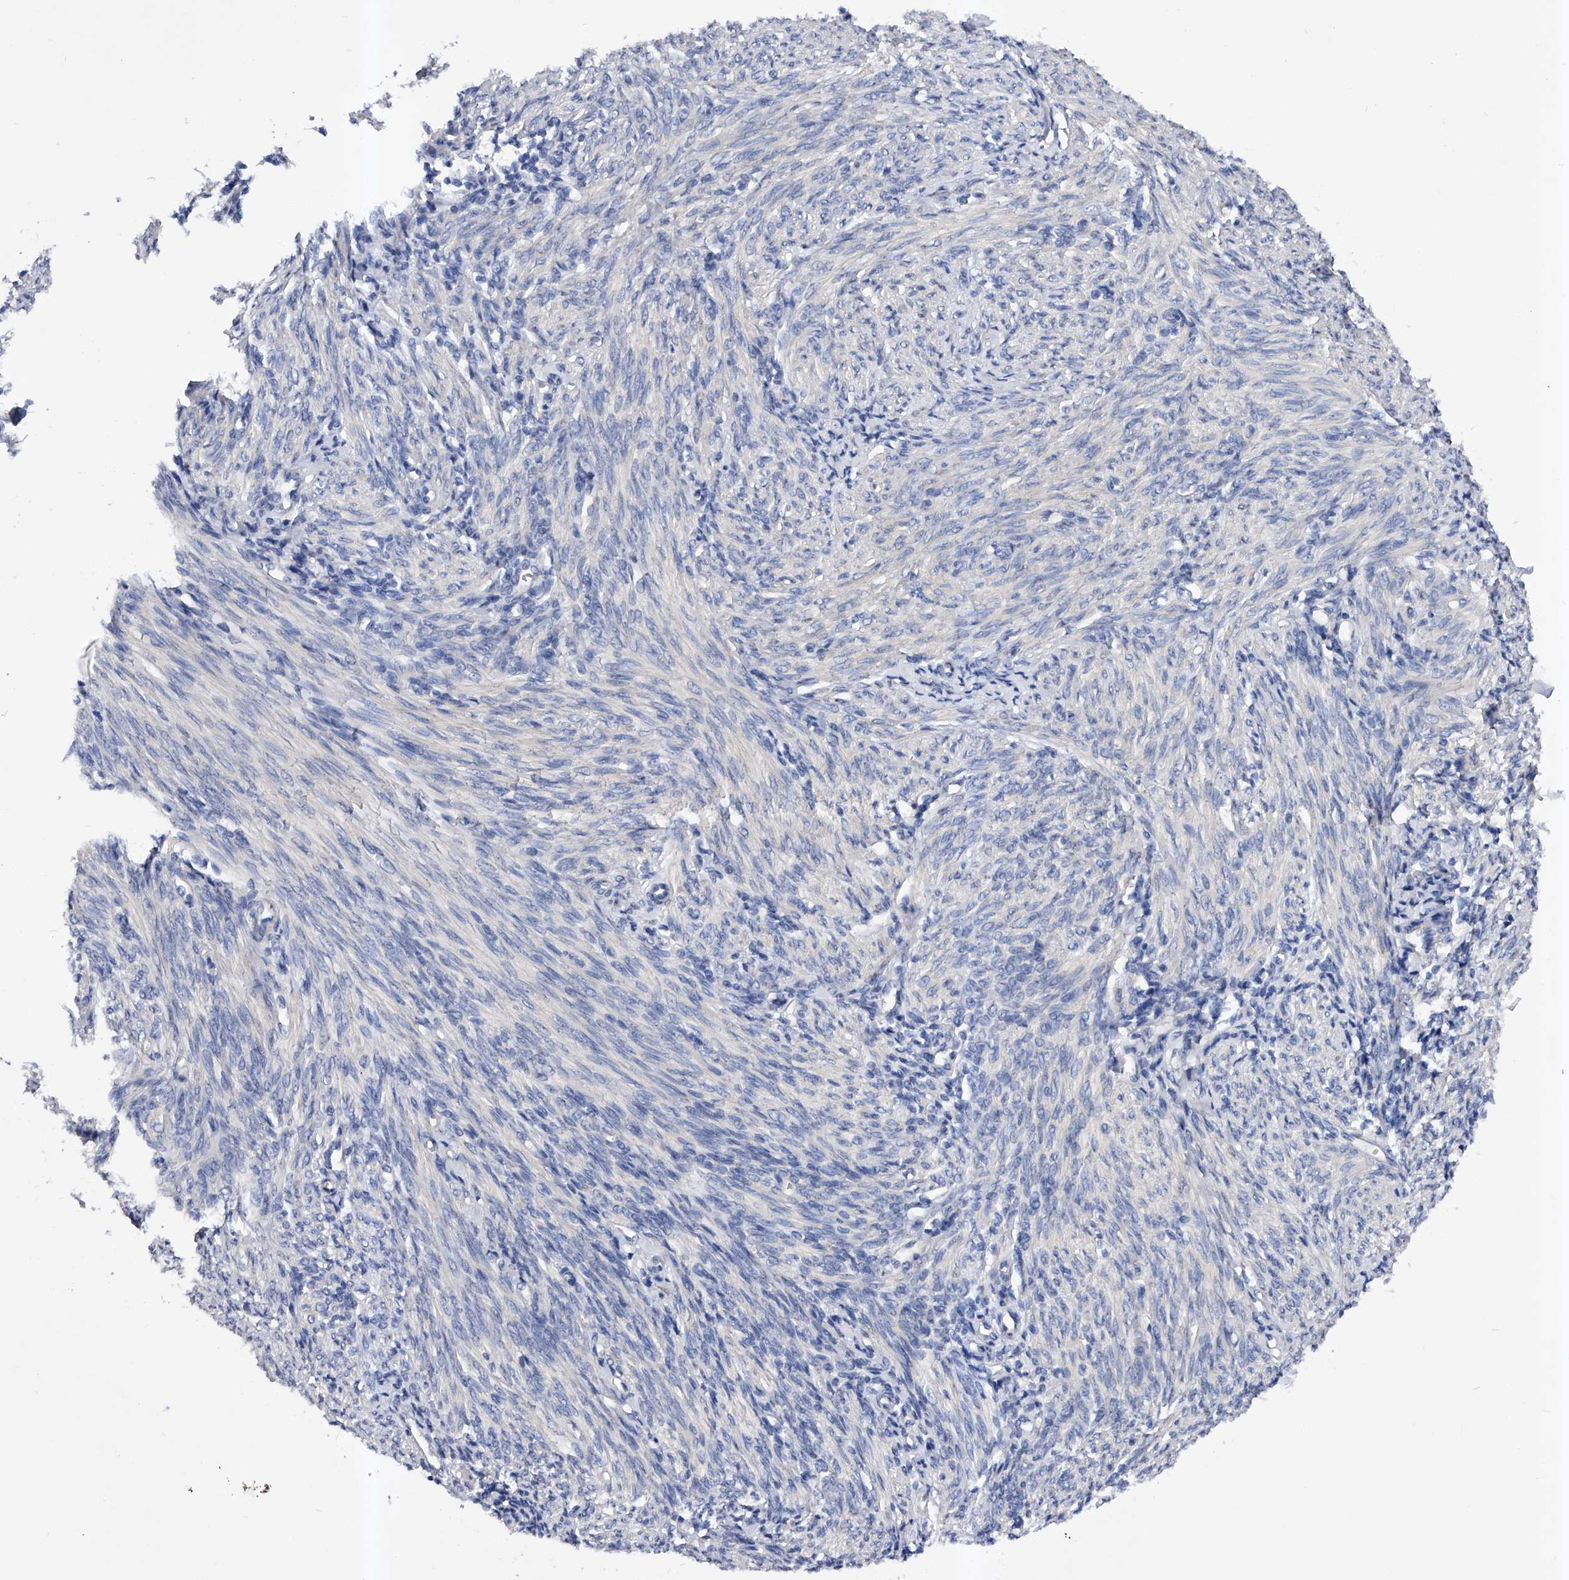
{"staining": {"intensity": "negative", "quantity": "none", "location": "none"}, "tissue": "endometrium", "cell_type": "Cells in endometrial stroma", "image_type": "normal", "snomed": [{"axis": "morphology", "description": "Normal tissue, NOS"}, {"axis": "topography", "description": "Endometrium"}], "caption": "IHC histopathology image of unremarkable endometrium: endometrium stained with DAB demonstrates no significant protein positivity in cells in endometrial stroma. Brightfield microscopy of immunohistochemistry stained with DAB (3,3'-diaminobenzidine) (brown) and hematoxylin (blue), captured at high magnification.", "gene": "ARL4C", "patient": {"sex": "female", "age": 77}}